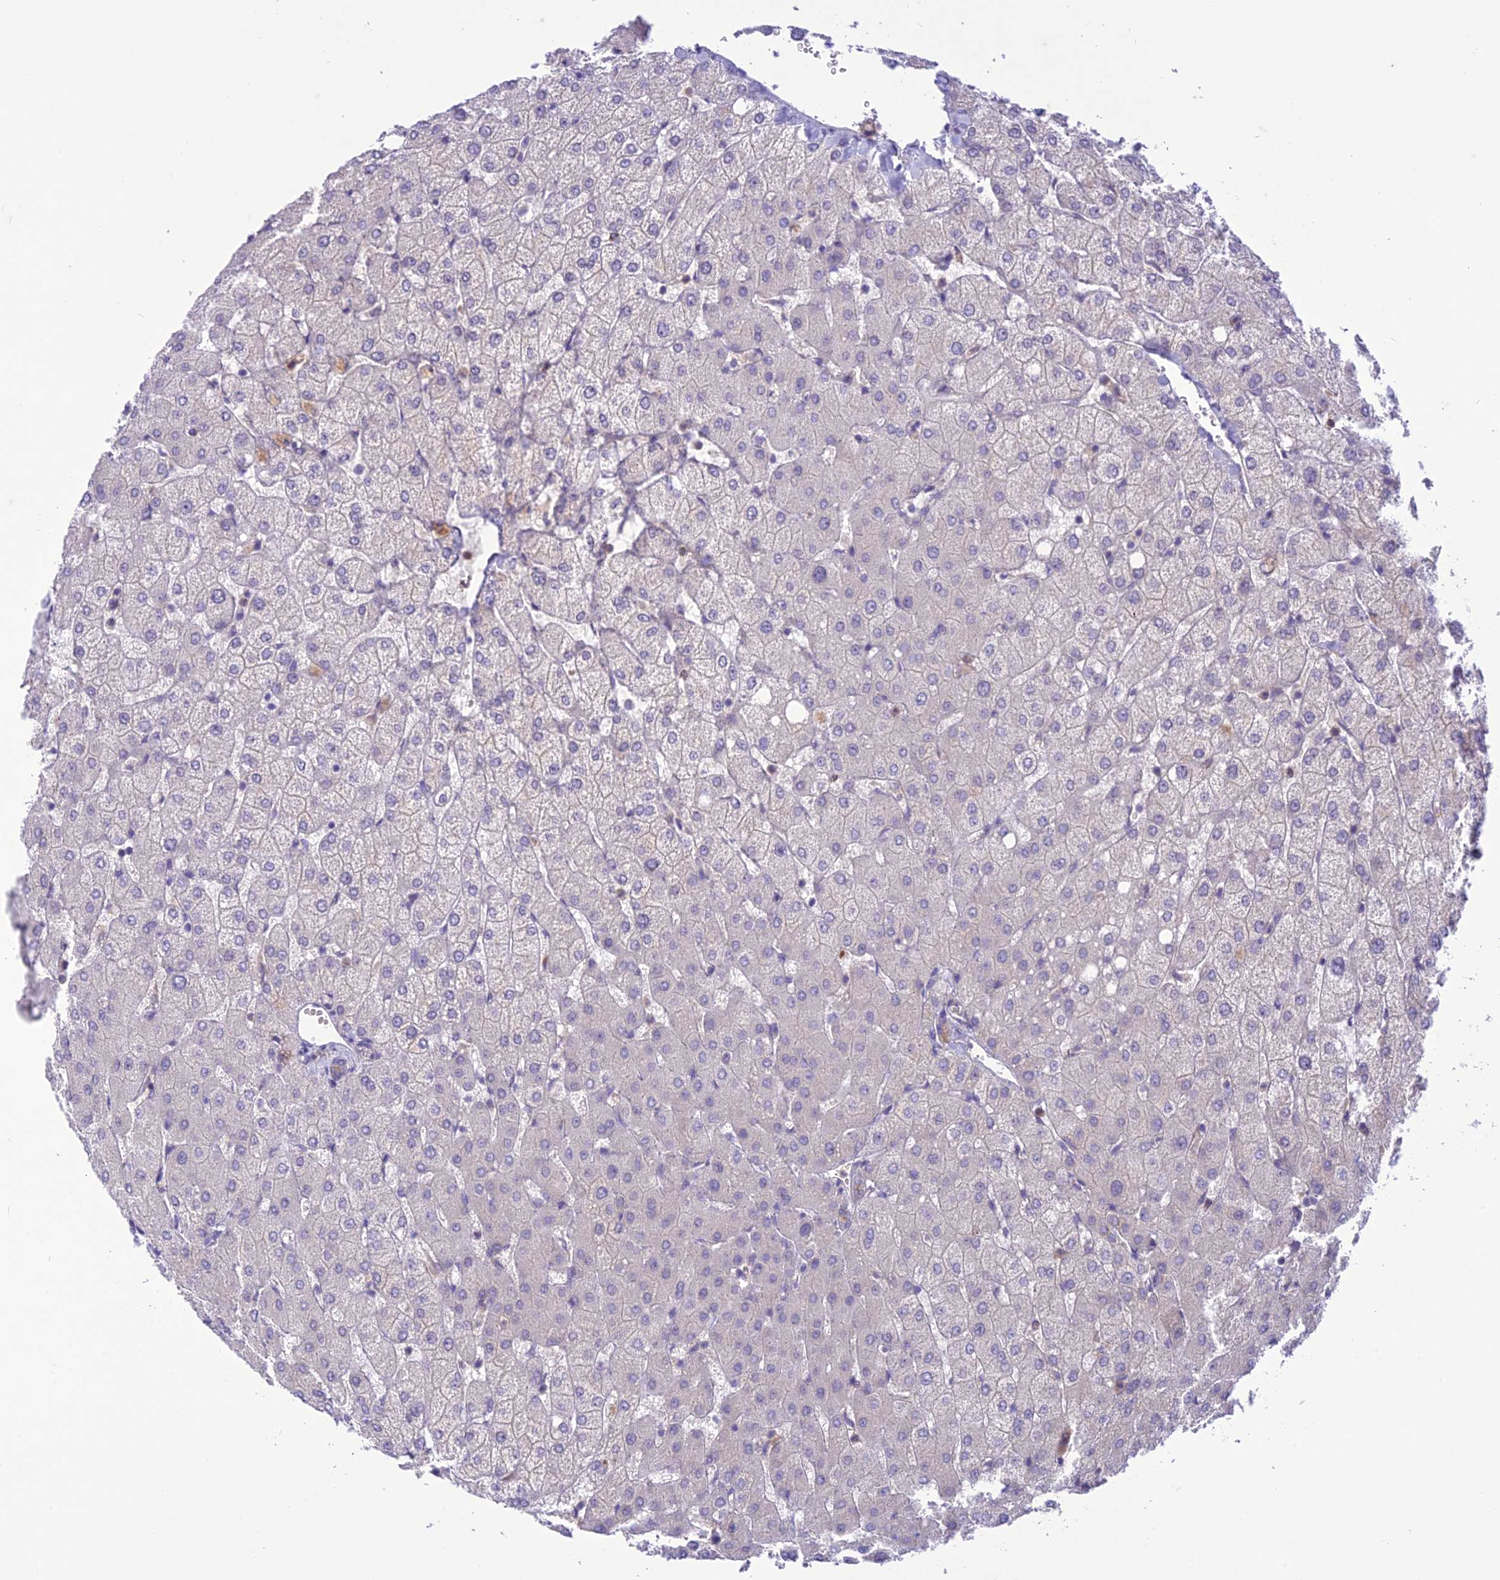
{"staining": {"intensity": "negative", "quantity": "none", "location": "none"}, "tissue": "liver", "cell_type": "Cholangiocytes", "image_type": "normal", "snomed": [{"axis": "morphology", "description": "Normal tissue, NOS"}, {"axis": "topography", "description": "Liver"}], "caption": "The immunohistochemistry image has no significant positivity in cholangiocytes of liver.", "gene": "ITGAE", "patient": {"sex": "female", "age": 54}}